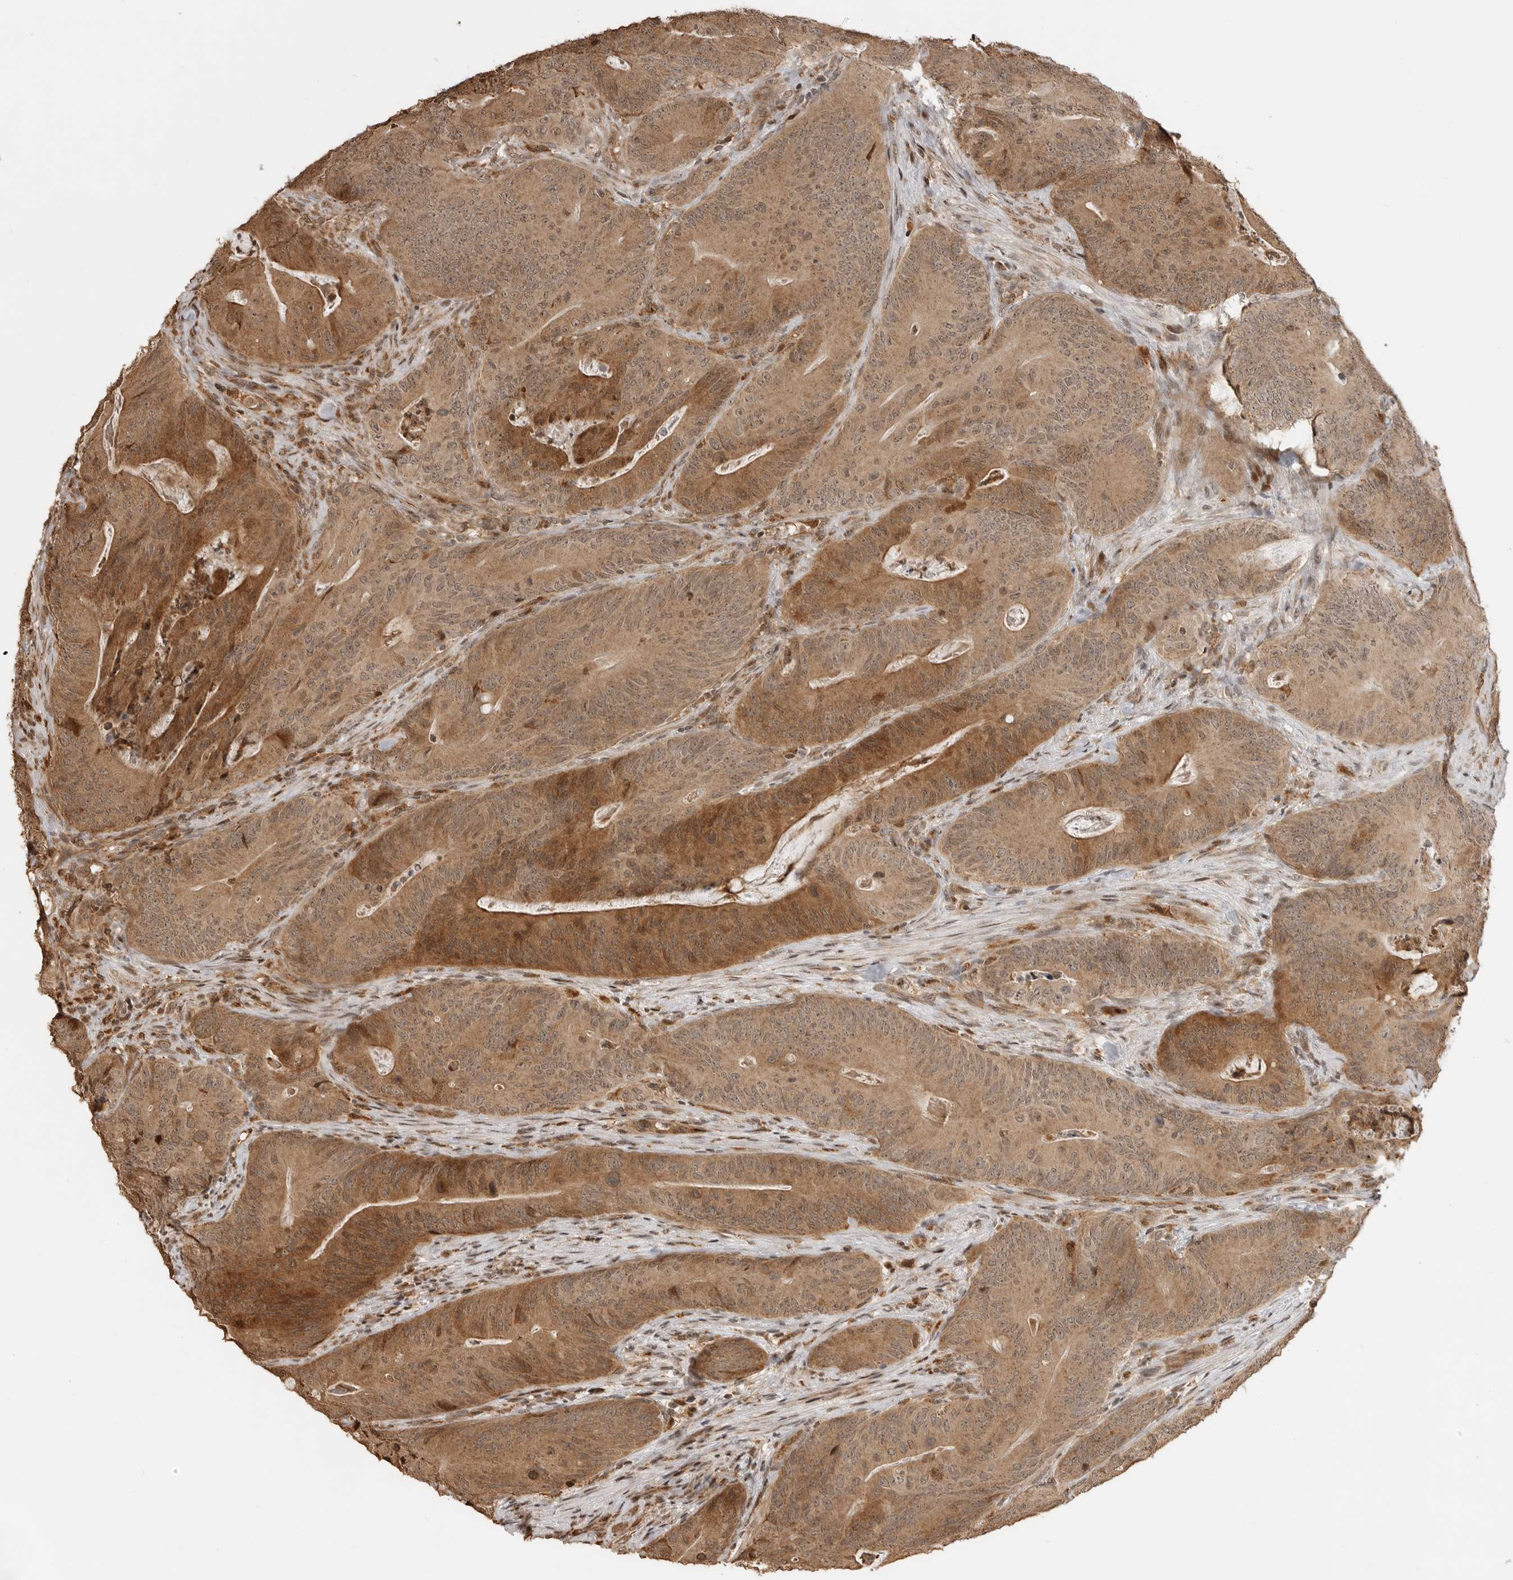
{"staining": {"intensity": "moderate", "quantity": ">75%", "location": "cytoplasmic/membranous,nuclear"}, "tissue": "colorectal cancer", "cell_type": "Tumor cells", "image_type": "cancer", "snomed": [{"axis": "morphology", "description": "Normal tissue, NOS"}, {"axis": "topography", "description": "Colon"}], "caption": "A brown stain highlights moderate cytoplasmic/membranous and nuclear staining of a protein in colorectal cancer tumor cells. (DAB IHC with brightfield microscopy, high magnification).", "gene": "BMP2K", "patient": {"sex": "female", "age": 82}}